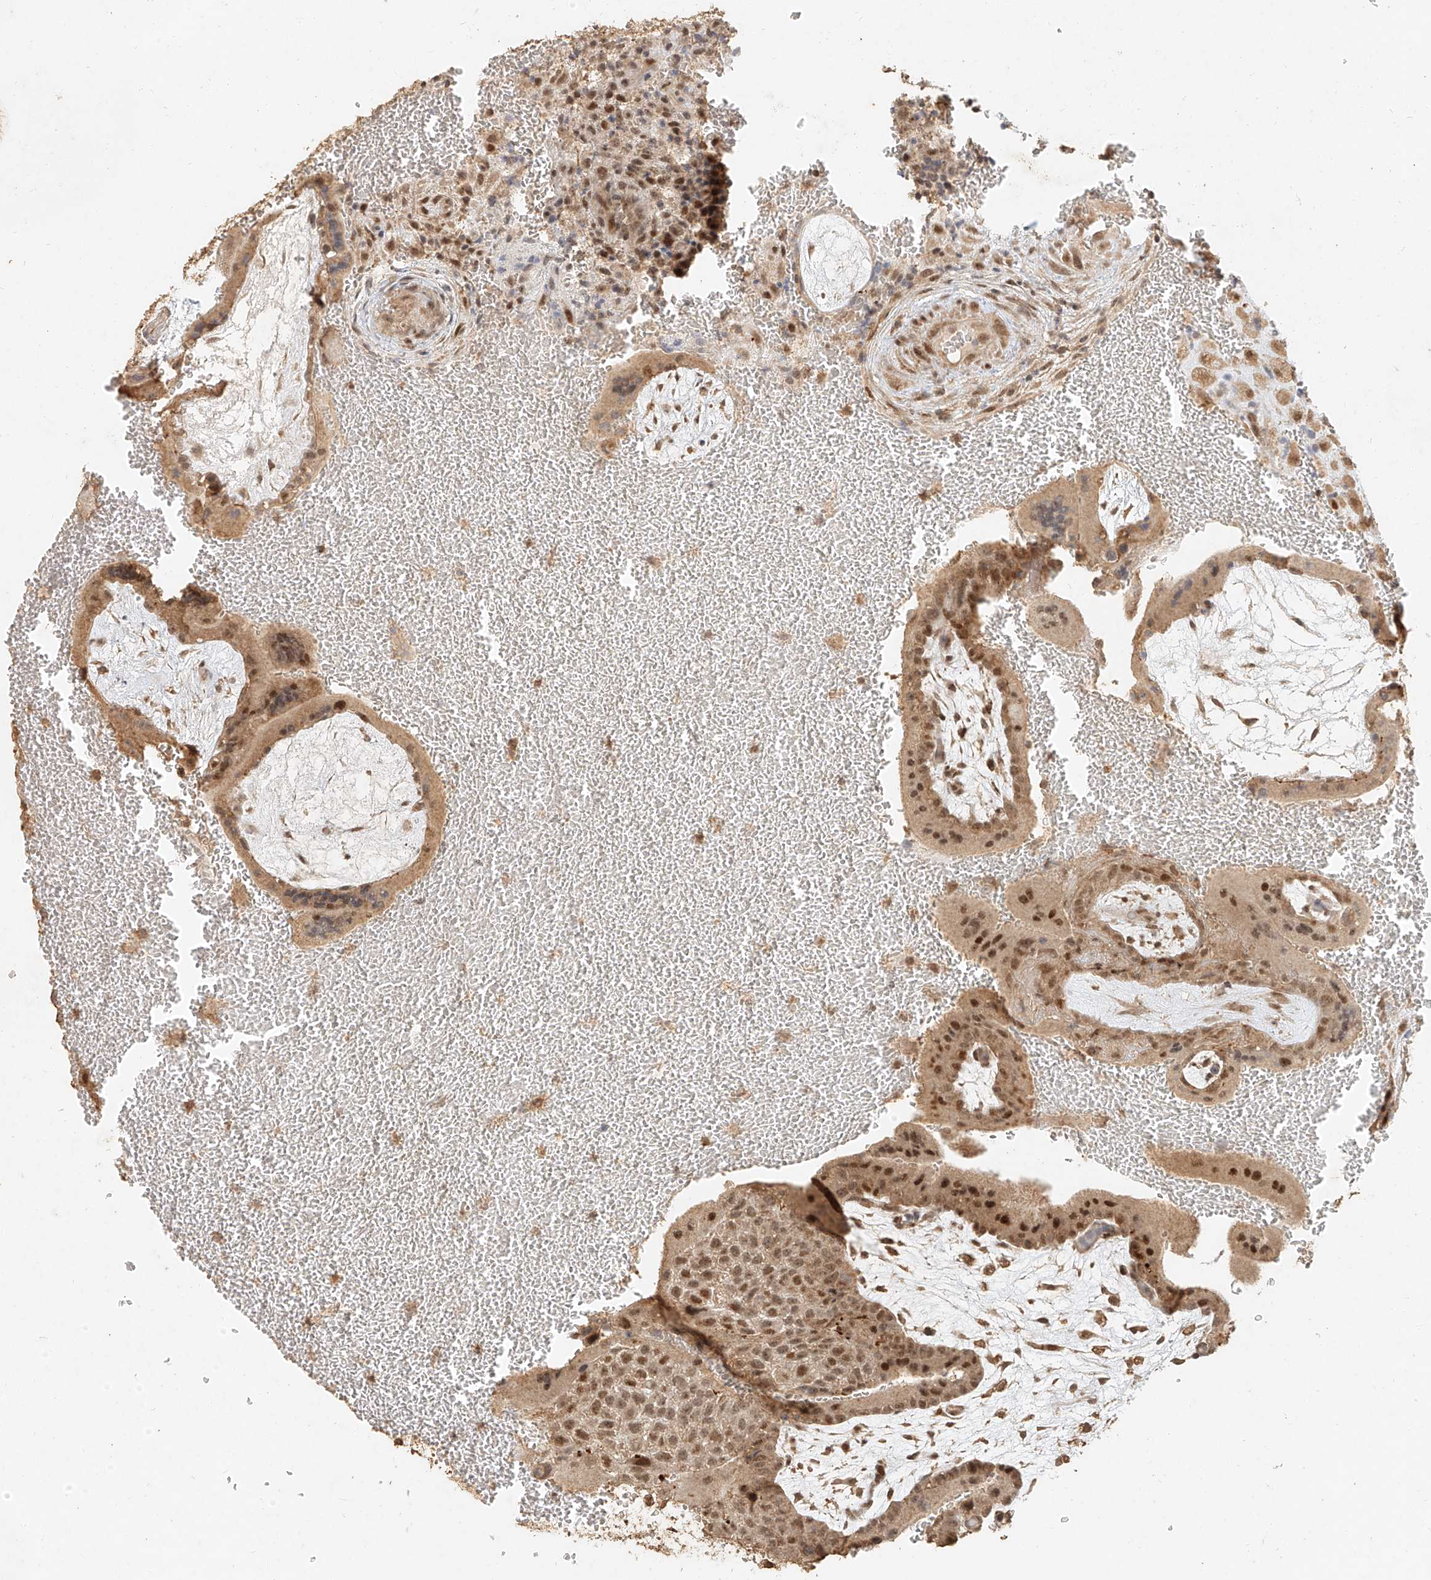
{"staining": {"intensity": "moderate", "quantity": ">75%", "location": "cytoplasmic/membranous,nuclear"}, "tissue": "placenta", "cell_type": "Trophoblastic cells", "image_type": "normal", "snomed": [{"axis": "morphology", "description": "Normal tissue, NOS"}, {"axis": "topography", "description": "Placenta"}], "caption": "A brown stain highlights moderate cytoplasmic/membranous,nuclear staining of a protein in trophoblastic cells of benign placenta. (IHC, brightfield microscopy, high magnification).", "gene": "CXorf58", "patient": {"sex": "female", "age": 35}}